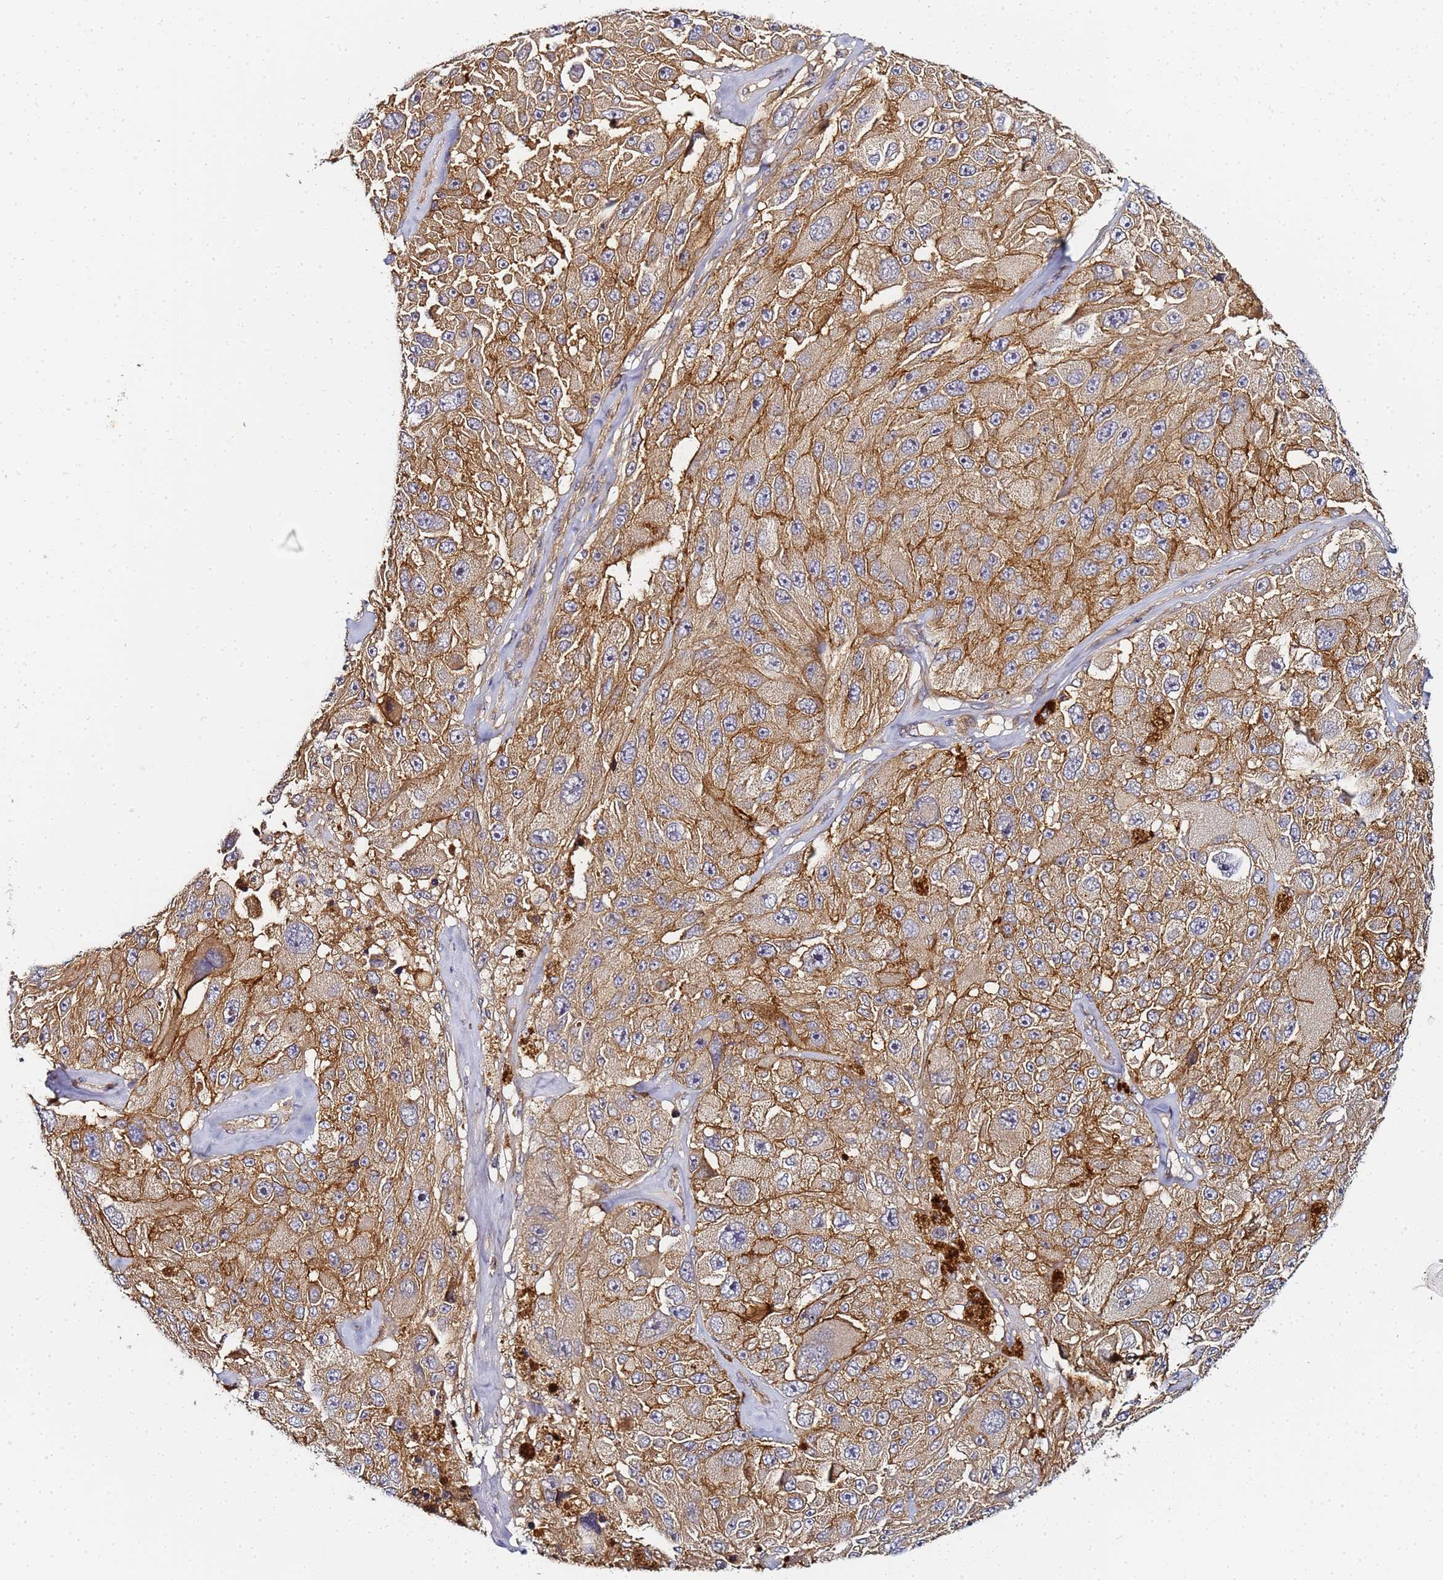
{"staining": {"intensity": "moderate", "quantity": ">75%", "location": "cytoplasmic/membranous"}, "tissue": "melanoma", "cell_type": "Tumor cells", "image_type": "cancer", "snomed": [{"axis": "morphology", "description": "Malignant melanoma, Metastatic site"}, {"axis": "topography", "description": "Lymph node"}], "caption": "Malignant melanoma (metastatic site) stained with DAB (3,3'-diaminobenzidine) IHC displays medium levels of moderate cytoplasmic/membranous staining in about >75% of tumor cells. (Brightfield microscopy of DAB IHC at high magnification).", "gene": "LRRC69", "patient": {"sex": "male", "age": 62}}